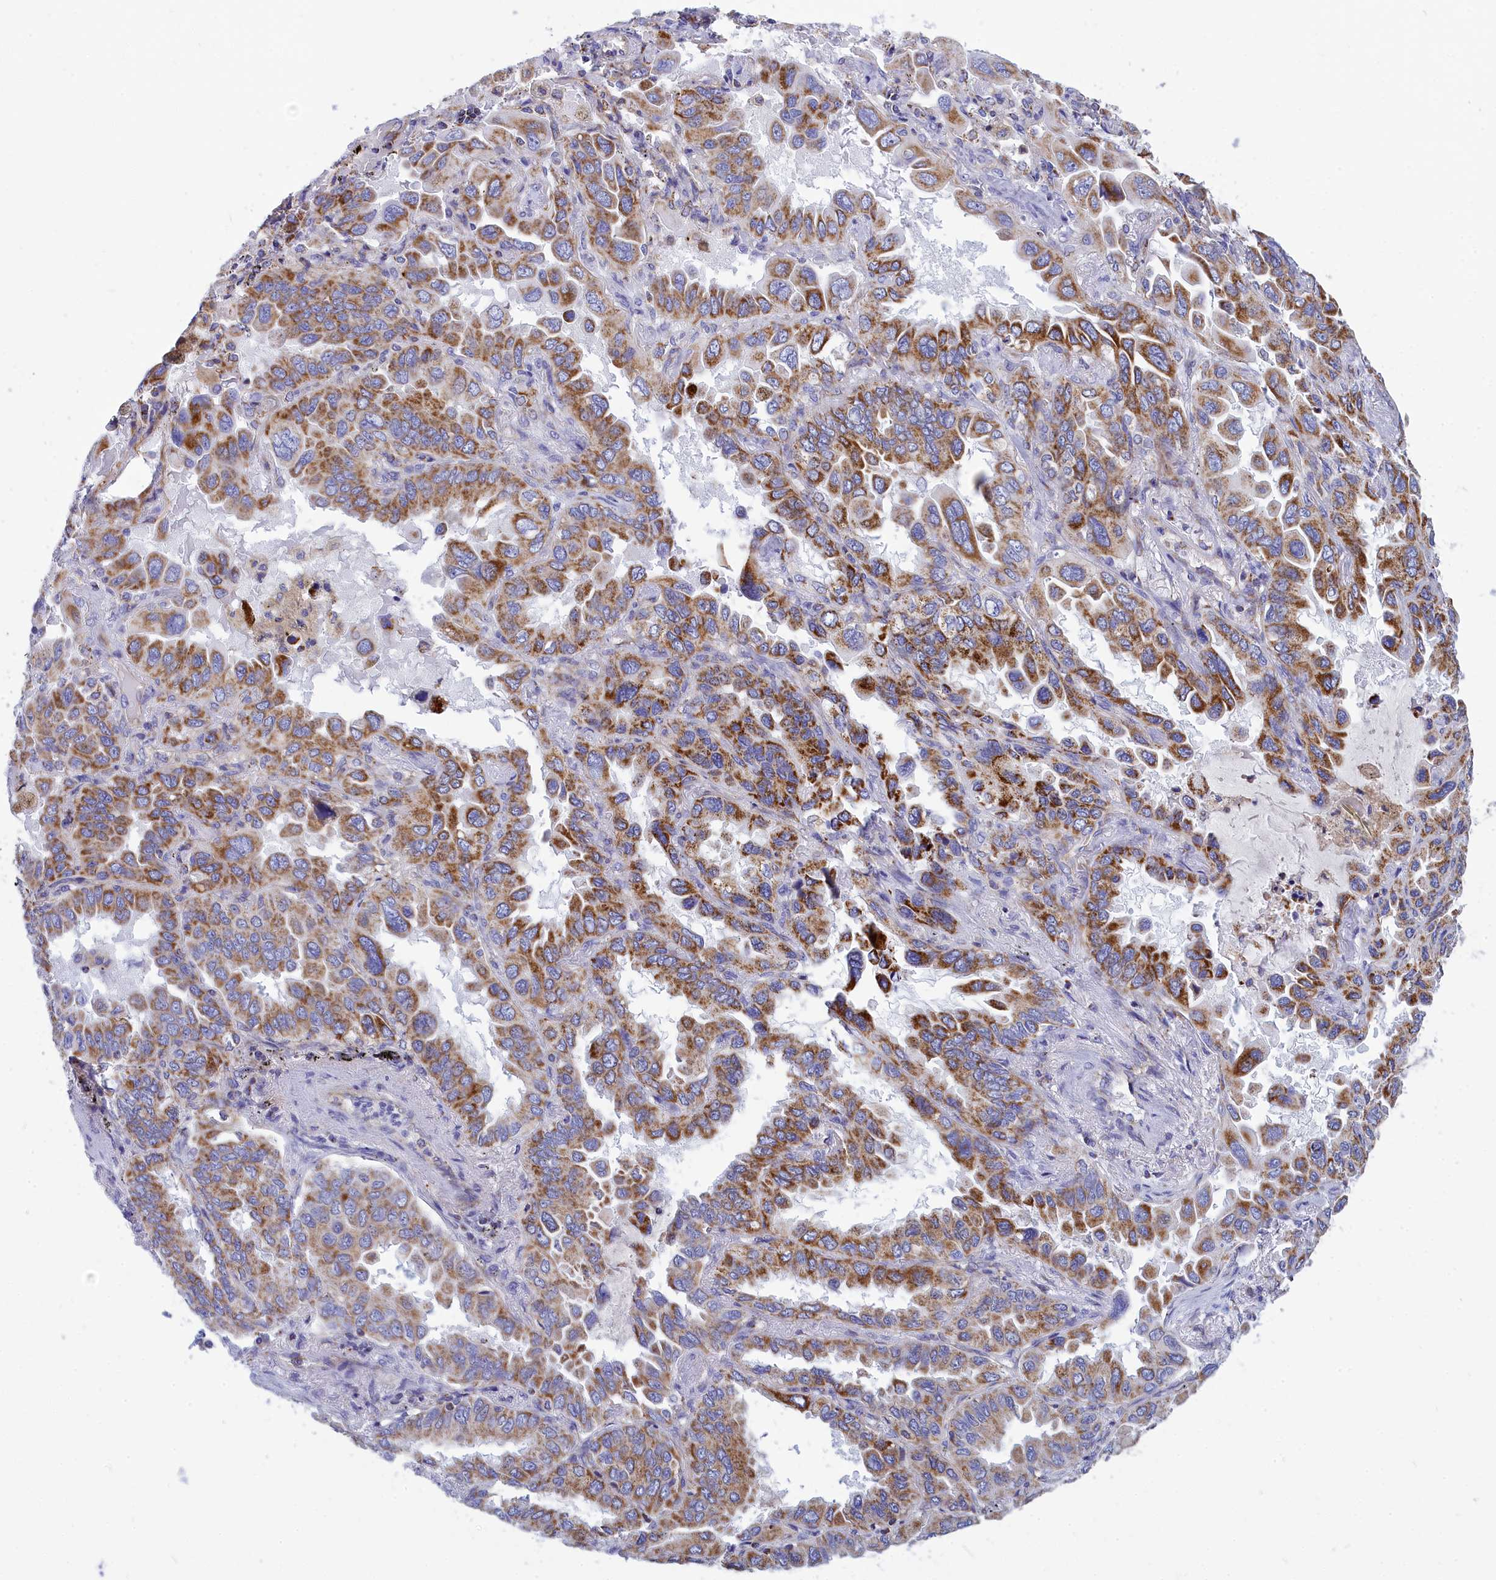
{"staining": {"intensity": "moderate", "quantity": ">75%", "location": "cytoplasmic/membranous"}, "tissue": "lung cancer", "cell_type": "Tumor cells", "image_type": "cancer", "snomed": [{"axis": "morphology", "description": "Adenocarcinoma, NOS"}, {"axis": "topography", "description": "Lung"}], "caption": "Lung adenocarcinoma was stained to show a protein in brown. There is medium levels of moderate cytoplasmic/membranous staining in about >75% of tumor cells.", "gene": "CCRL2", "patient": {"sex": "male", "age": 64}}